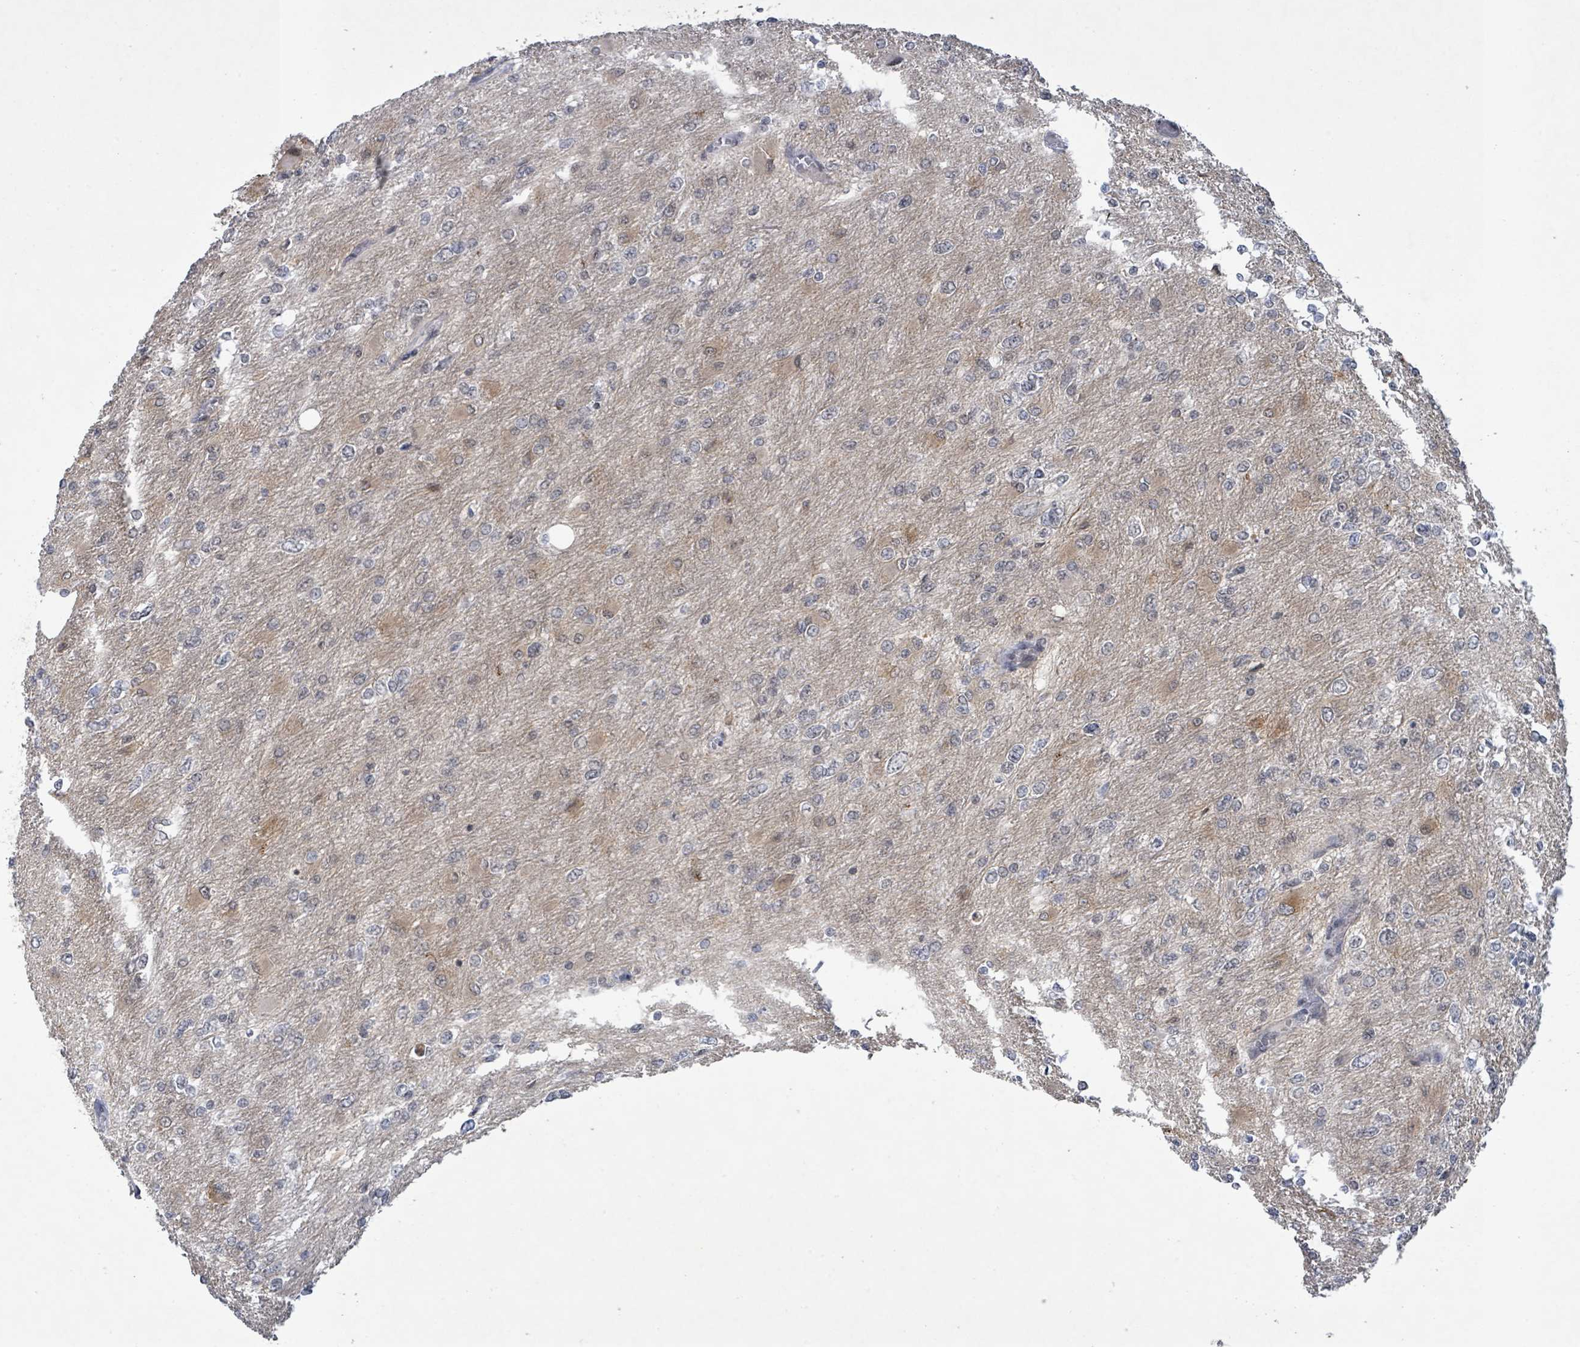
{"staining": {"intensity": "moderate", "quantity": "25%-75%", "location": "nuclear"}, "tissue": "glioma", "cell_type": "Tumor cells", "image_type": "cancer", "snomed": [{"axis": "morphology", "description": "Glioma, malignant, High grade"}, {"axis": "topography", "description": "Cerebral cortex"}], "caption": "Immunohistochemistry (IHC) photomicrograph of human glioma stained for a protein (brown), which exhibits medium levels of moderate nuclear expression in about 25%-75% of tumor cells.", "gene": "BANP", "patient": {"sex": "female", "age": 36}}